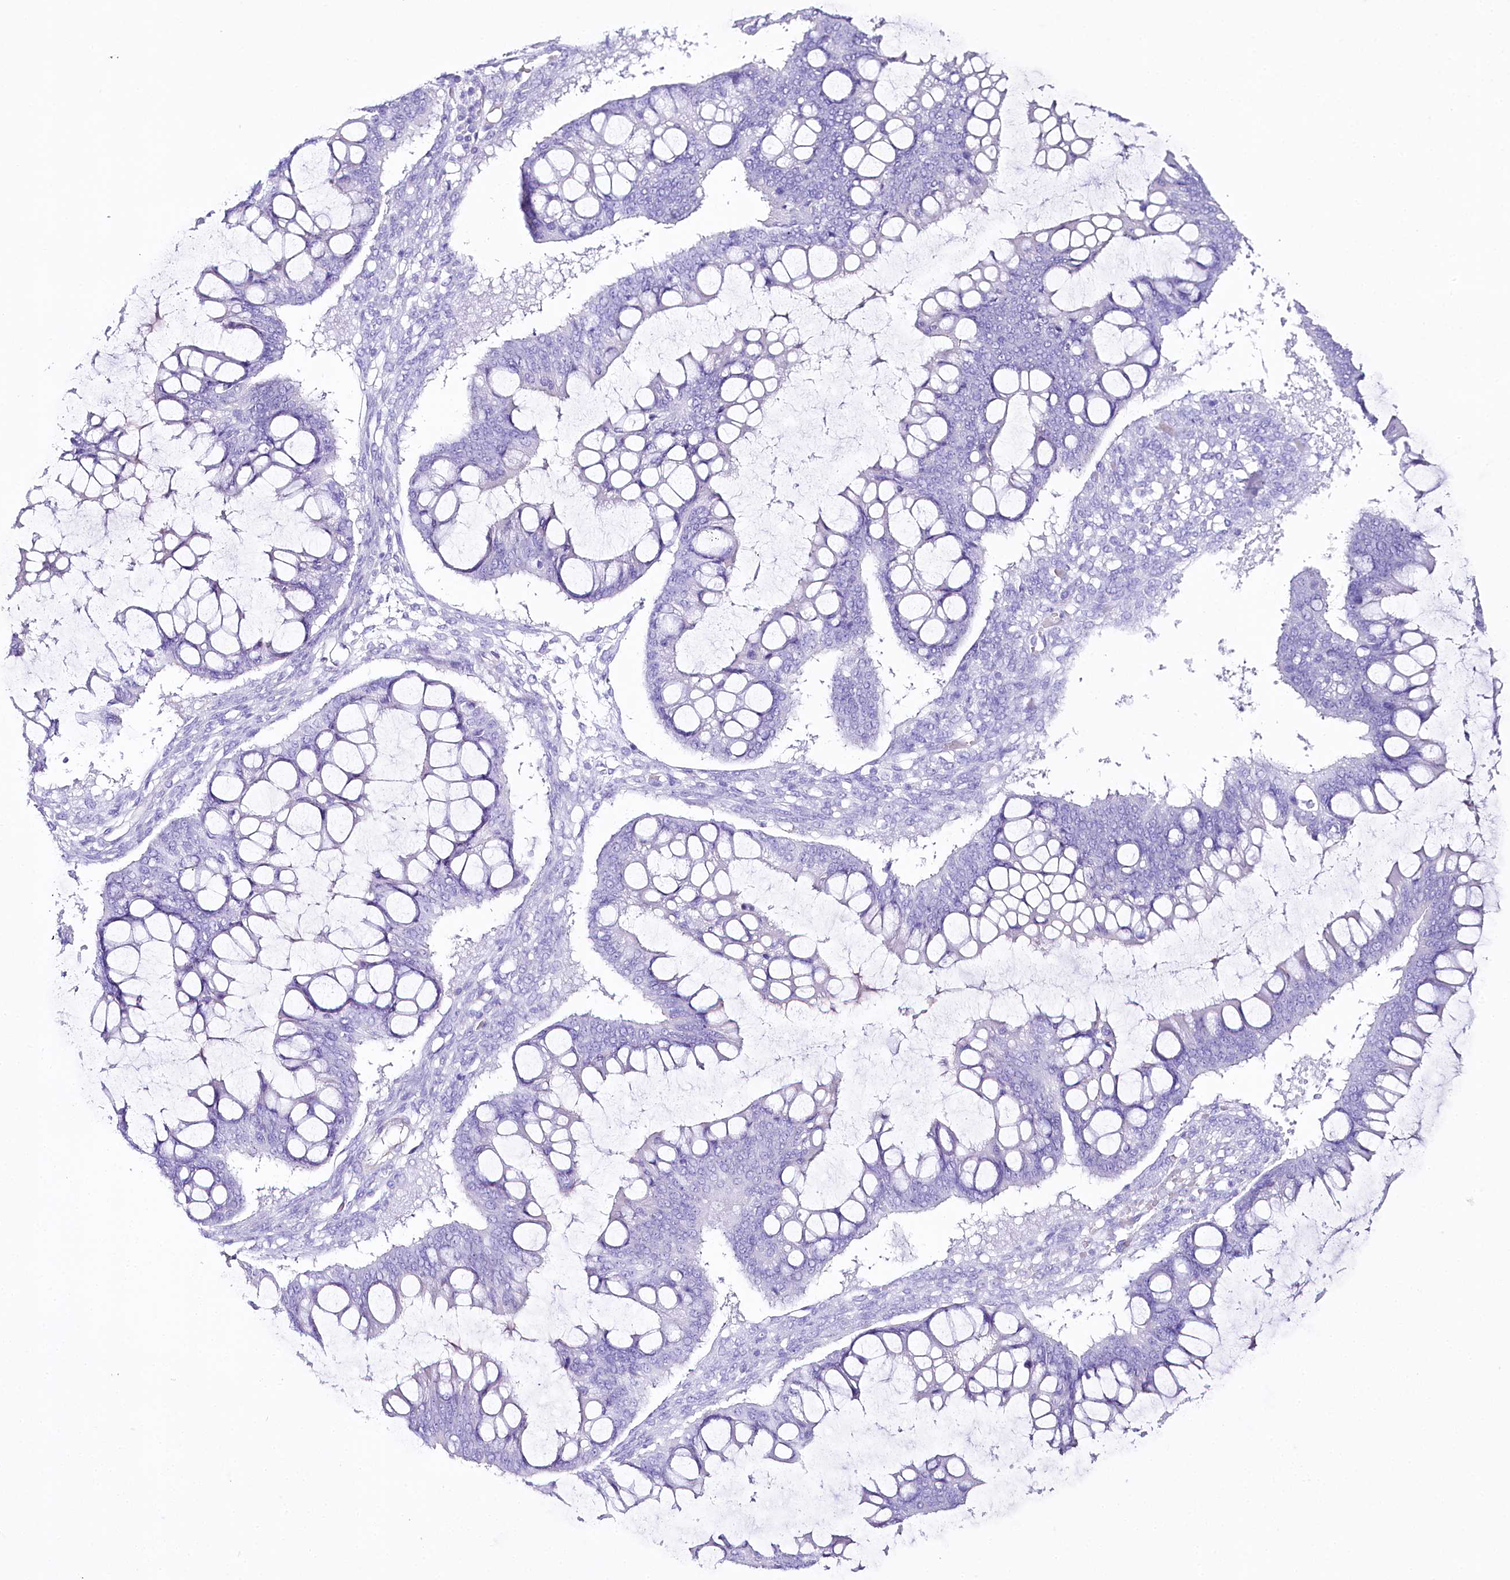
{"staining": {"intensity": "negative", "quantity": "none", "location": "none"}, "tissue": "ovarian cancer", "cell_type": "Tumor cells", "image_type": "cancer", "snomed": [{"axis": "morphology", "description": "Cystadenocarcinoma, mucinous, NOS"}, {"axis": "topography", "description": "Ovary"}], "caption": "Tumor cells show no significant expression in ovarian cancer (mucinous cystadenocarcinoma).", "gene": "CSN3", "patient": {"sex": "female", "age": 73}}